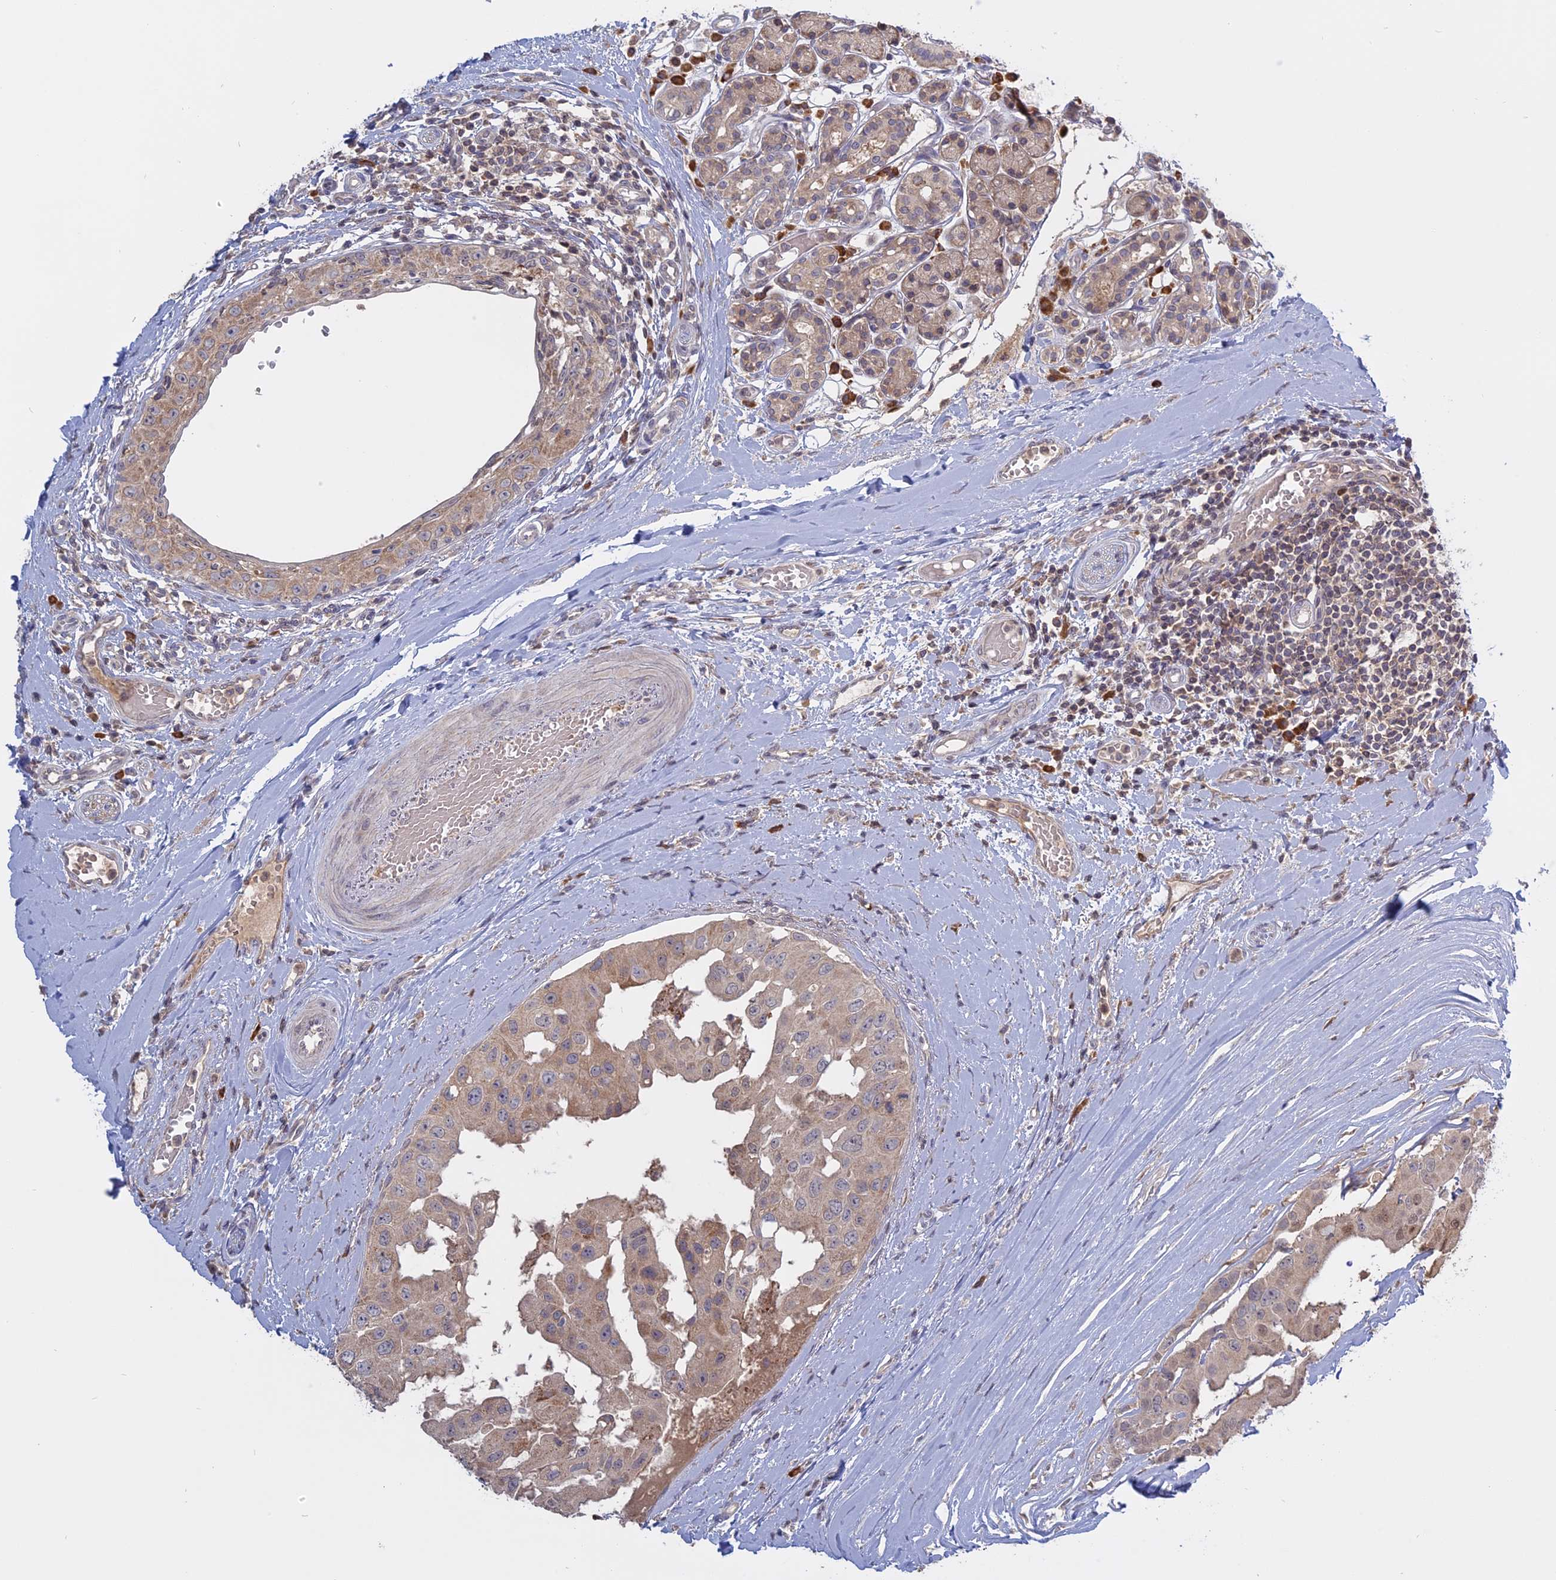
{"staining": {"intensity": "weak", "quantity": ">75%", "location": "cytoplasmic/membranous"}, "tissue": "head and neck cancer", "cell_type": "Tumor cells", "image_type": "cancer", "snomed": [{"axis": "morphology", "description": "Adenocarcinoma, NOS"}, {"axis": "morphology", "description": "Adenocarcinoma, metastatic, NOS"}, {"axis": "topography", "description": "Head-Neck"}], "caption": "Immunohistochemical staining of adenocarcinoma (head and neck) displays low levels of weak cytoplasmic/membranous protein staining in about >75% of tumor cells.", "gene": "TMEM208", "patient": {"sex": "male", "age": 75}}